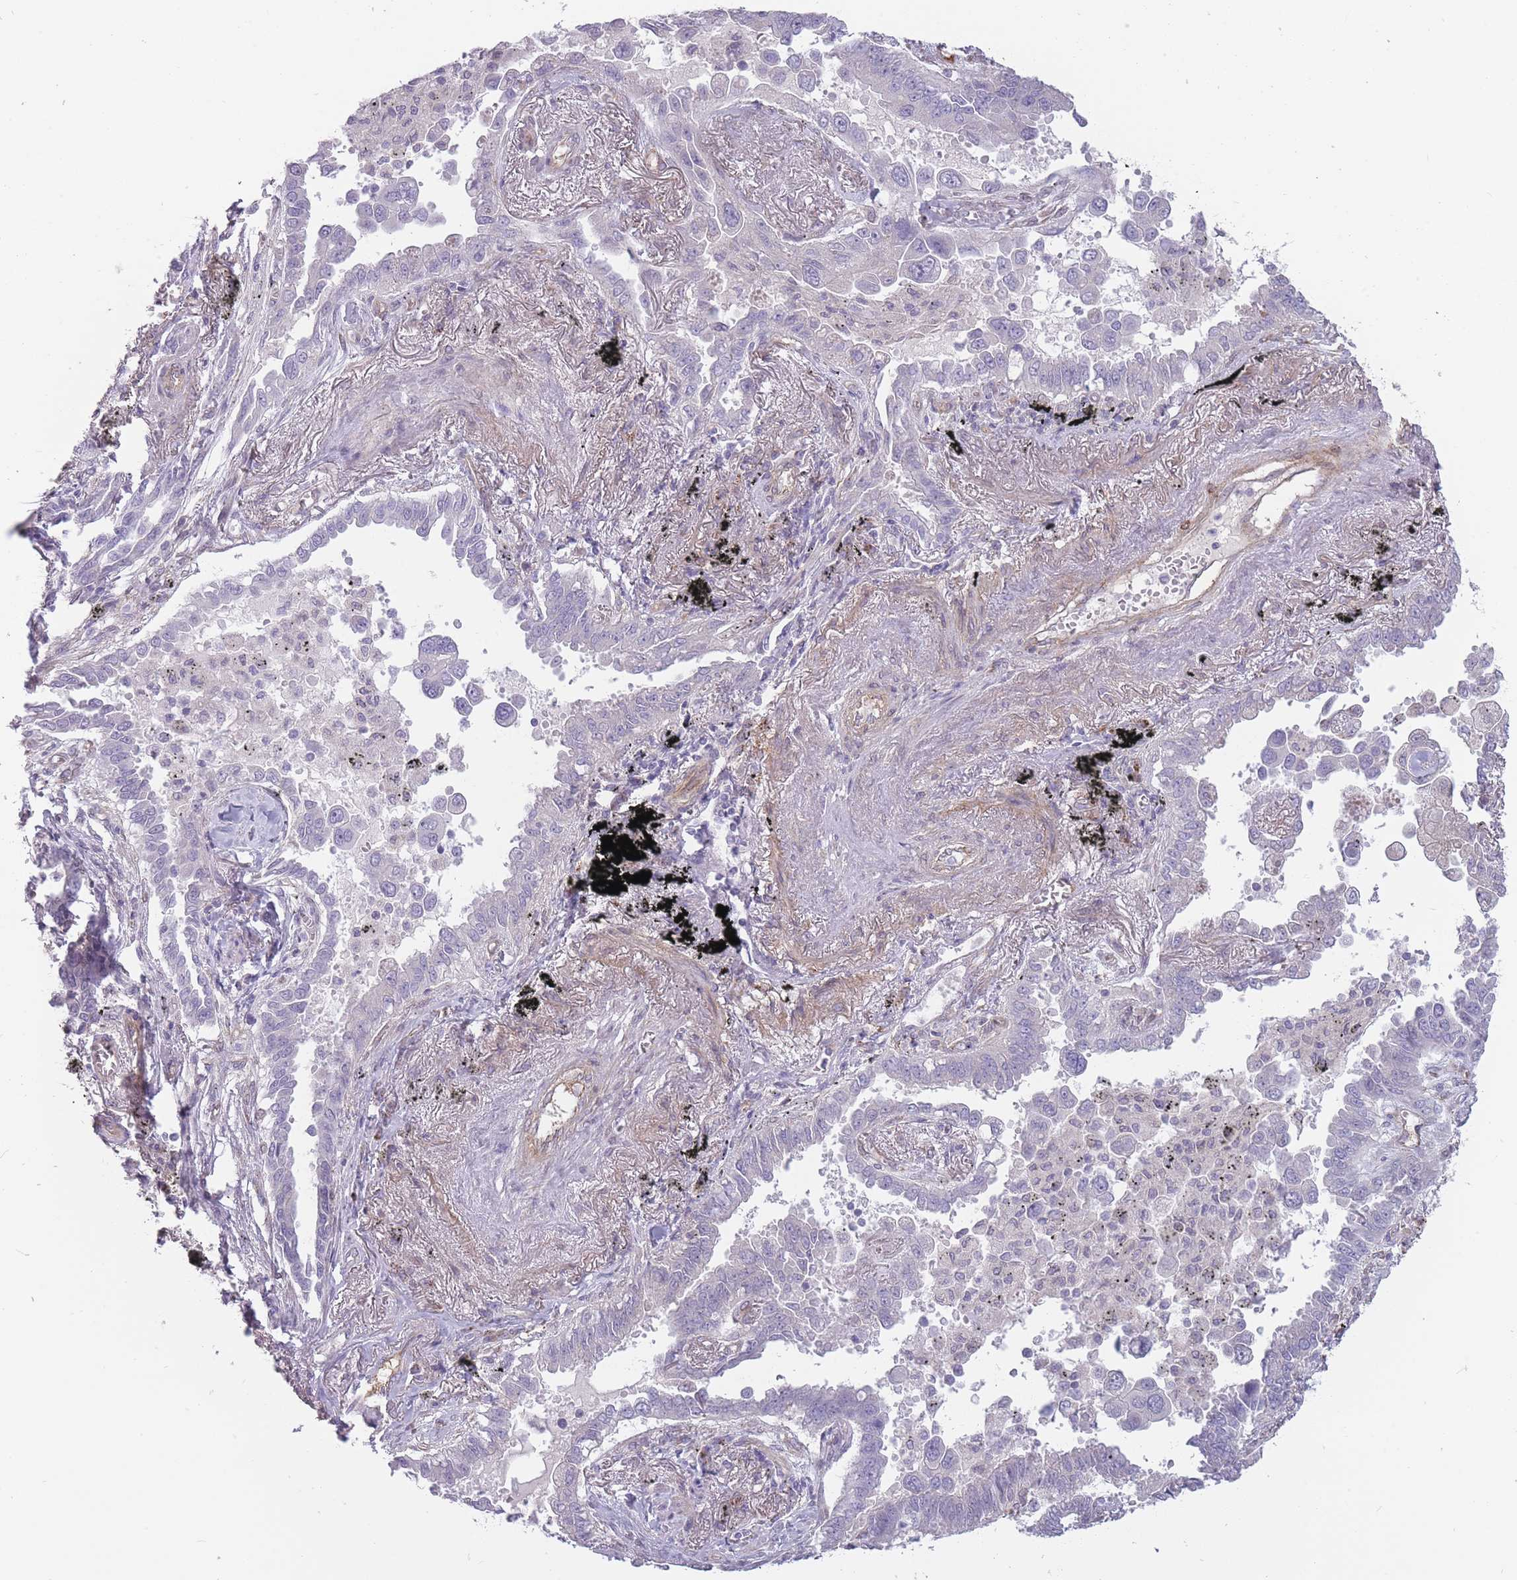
{"staining": {"intensity": "negative", "quantity": "none", "location": "none"}, "tissue": "lung cancer", "cell_type": "Tumor cells", "image_type": "cancer", "snomed": [{"axis": "morphology", "description": "Adenocarcinoma, NOS"}, {"axis": "topography", "description": "Lung"}], "caption": "Immunohistochemistry (IHC) histopathology image of human adenocarcinoma (lung) stained for a protein (brown), which exhibits no staining in tumor cells.", "gene": "PGRMC2", "patient": {"sex": "male", "age": 67}}